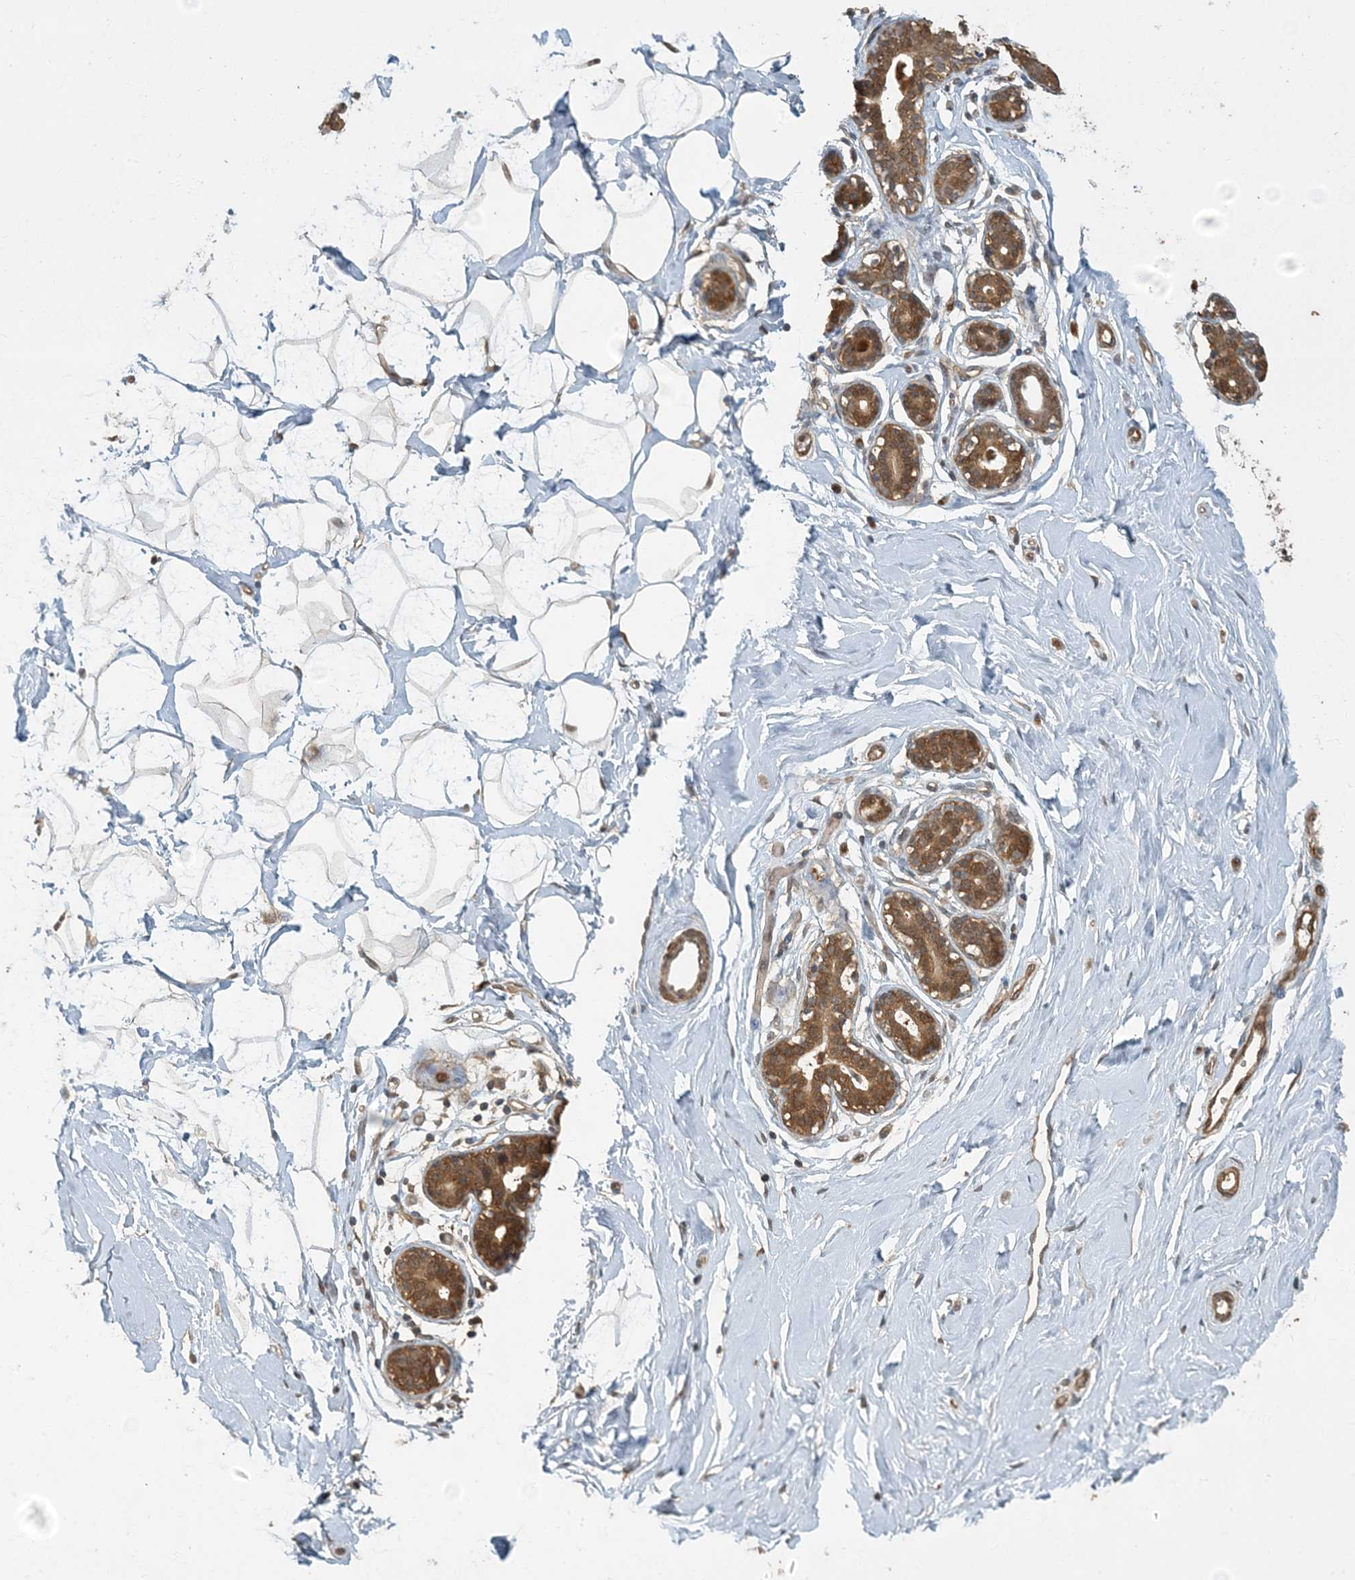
{"staining": {"intensity": "negative", "quantity": "none", "location": "none"}, "tissue": "breast", "cell_type": "Adipocytes", "image_type": "normal", "snomed": [{"axis": "morphology", "description": "Normal tissue, NOS"}, {"axis": "morphology", "description": "Adenoma, NOS"}, {"axis": "topography", "description": "Breast"}], "caption": "Adipocytes are negative for brown protein staining in normal breast.", "gene": "AK9", "patient": {"sex": "female", "age": 23}}